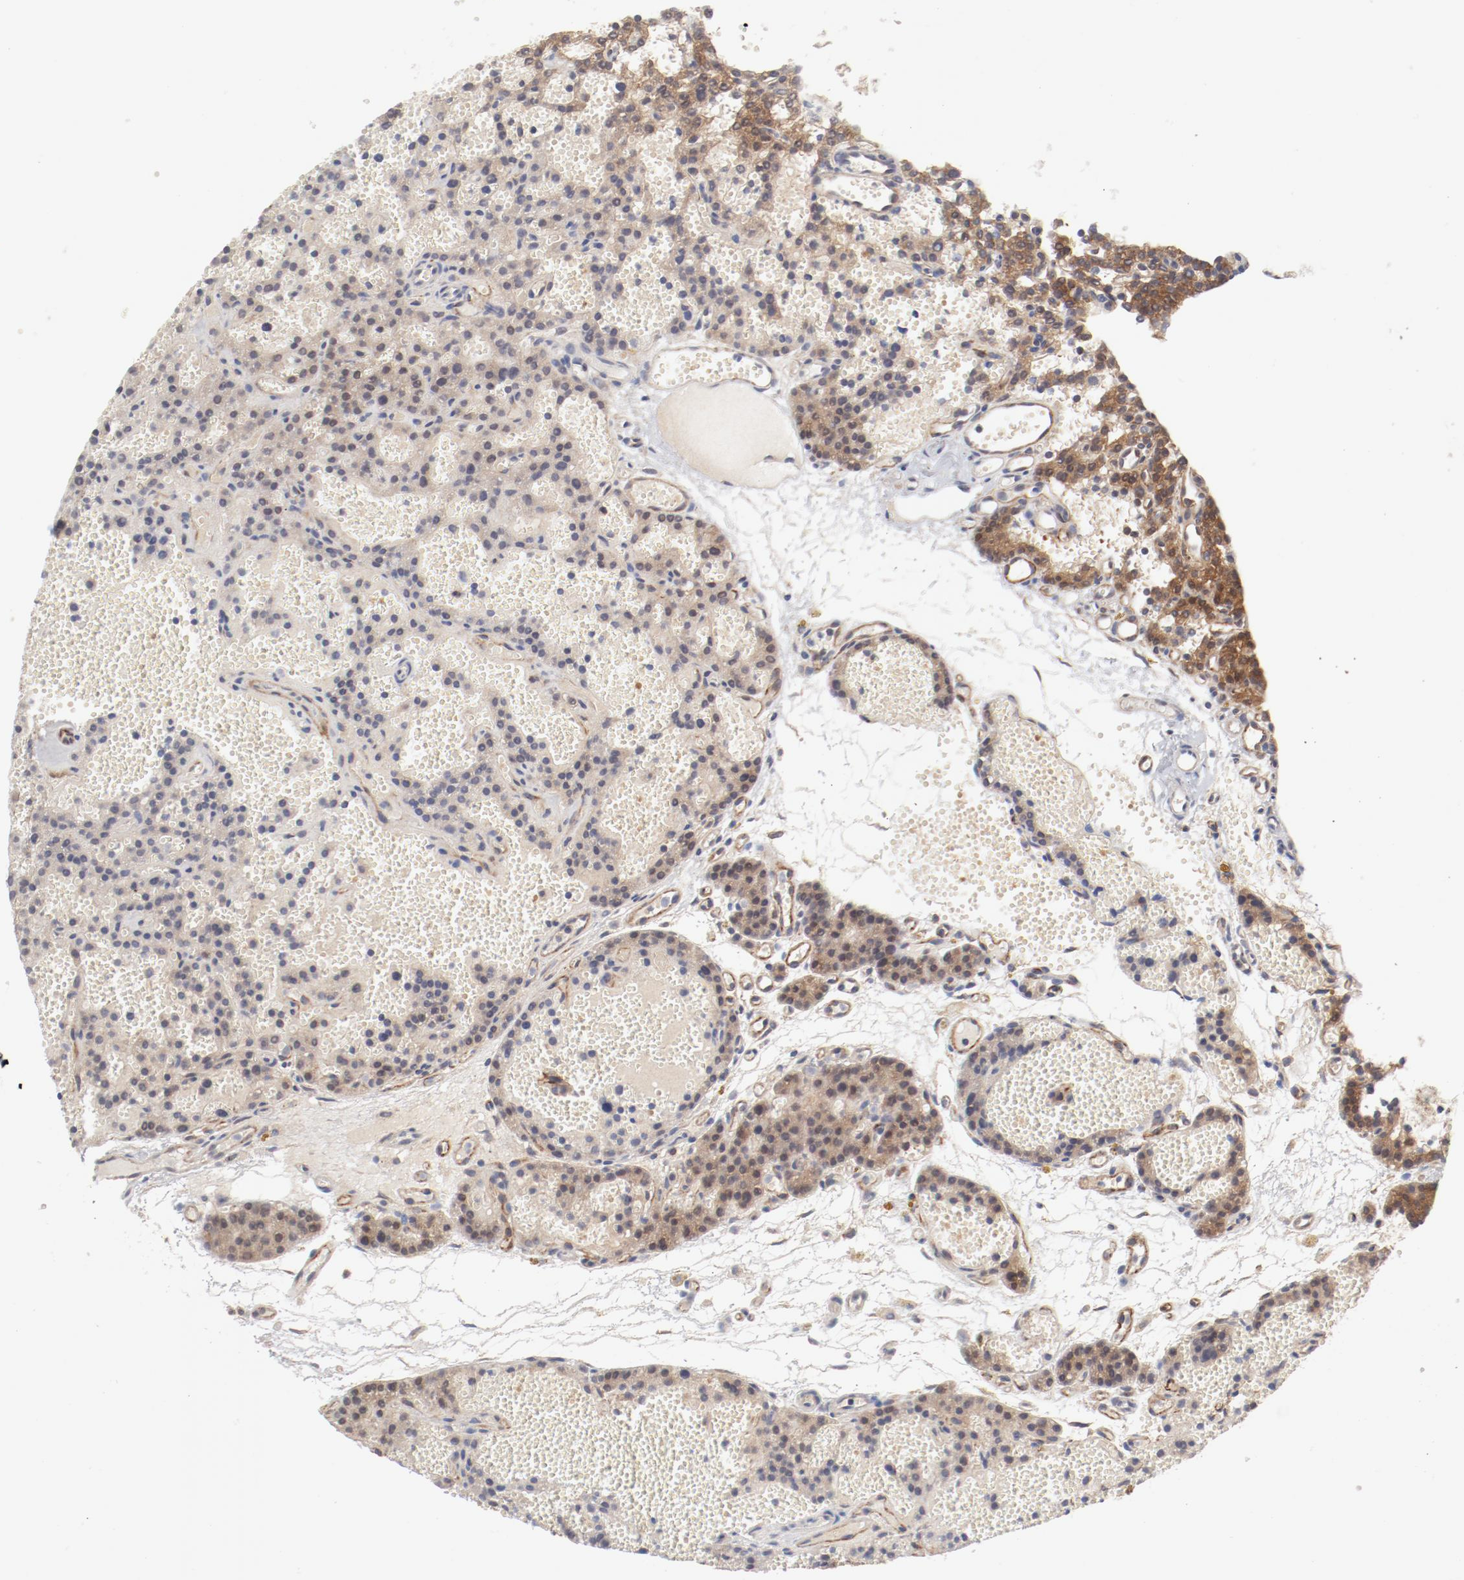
{"staining": {"intensity": "moderate", "quantity": ">75%", "location": "cytoplasmic/membranous"}, "tissue": "parathyroid gland", "cell_type": "Glandular cells", "image_type": "normal", "snomed": [{"axis": "morphology", "description": "Normal tissue, NOS"}, {"axis": "topography", "description": "Parathyroid gland"}], "caption": "The histopathology image reveals immunohistochemical staining of unremarkable parathyroid gland. There is moderate cytoplasmic/membranous positivity is present in about >75% of glandular cells.", "gene": "AP2A1", "patient": {"sex": "male", "age": 25}}